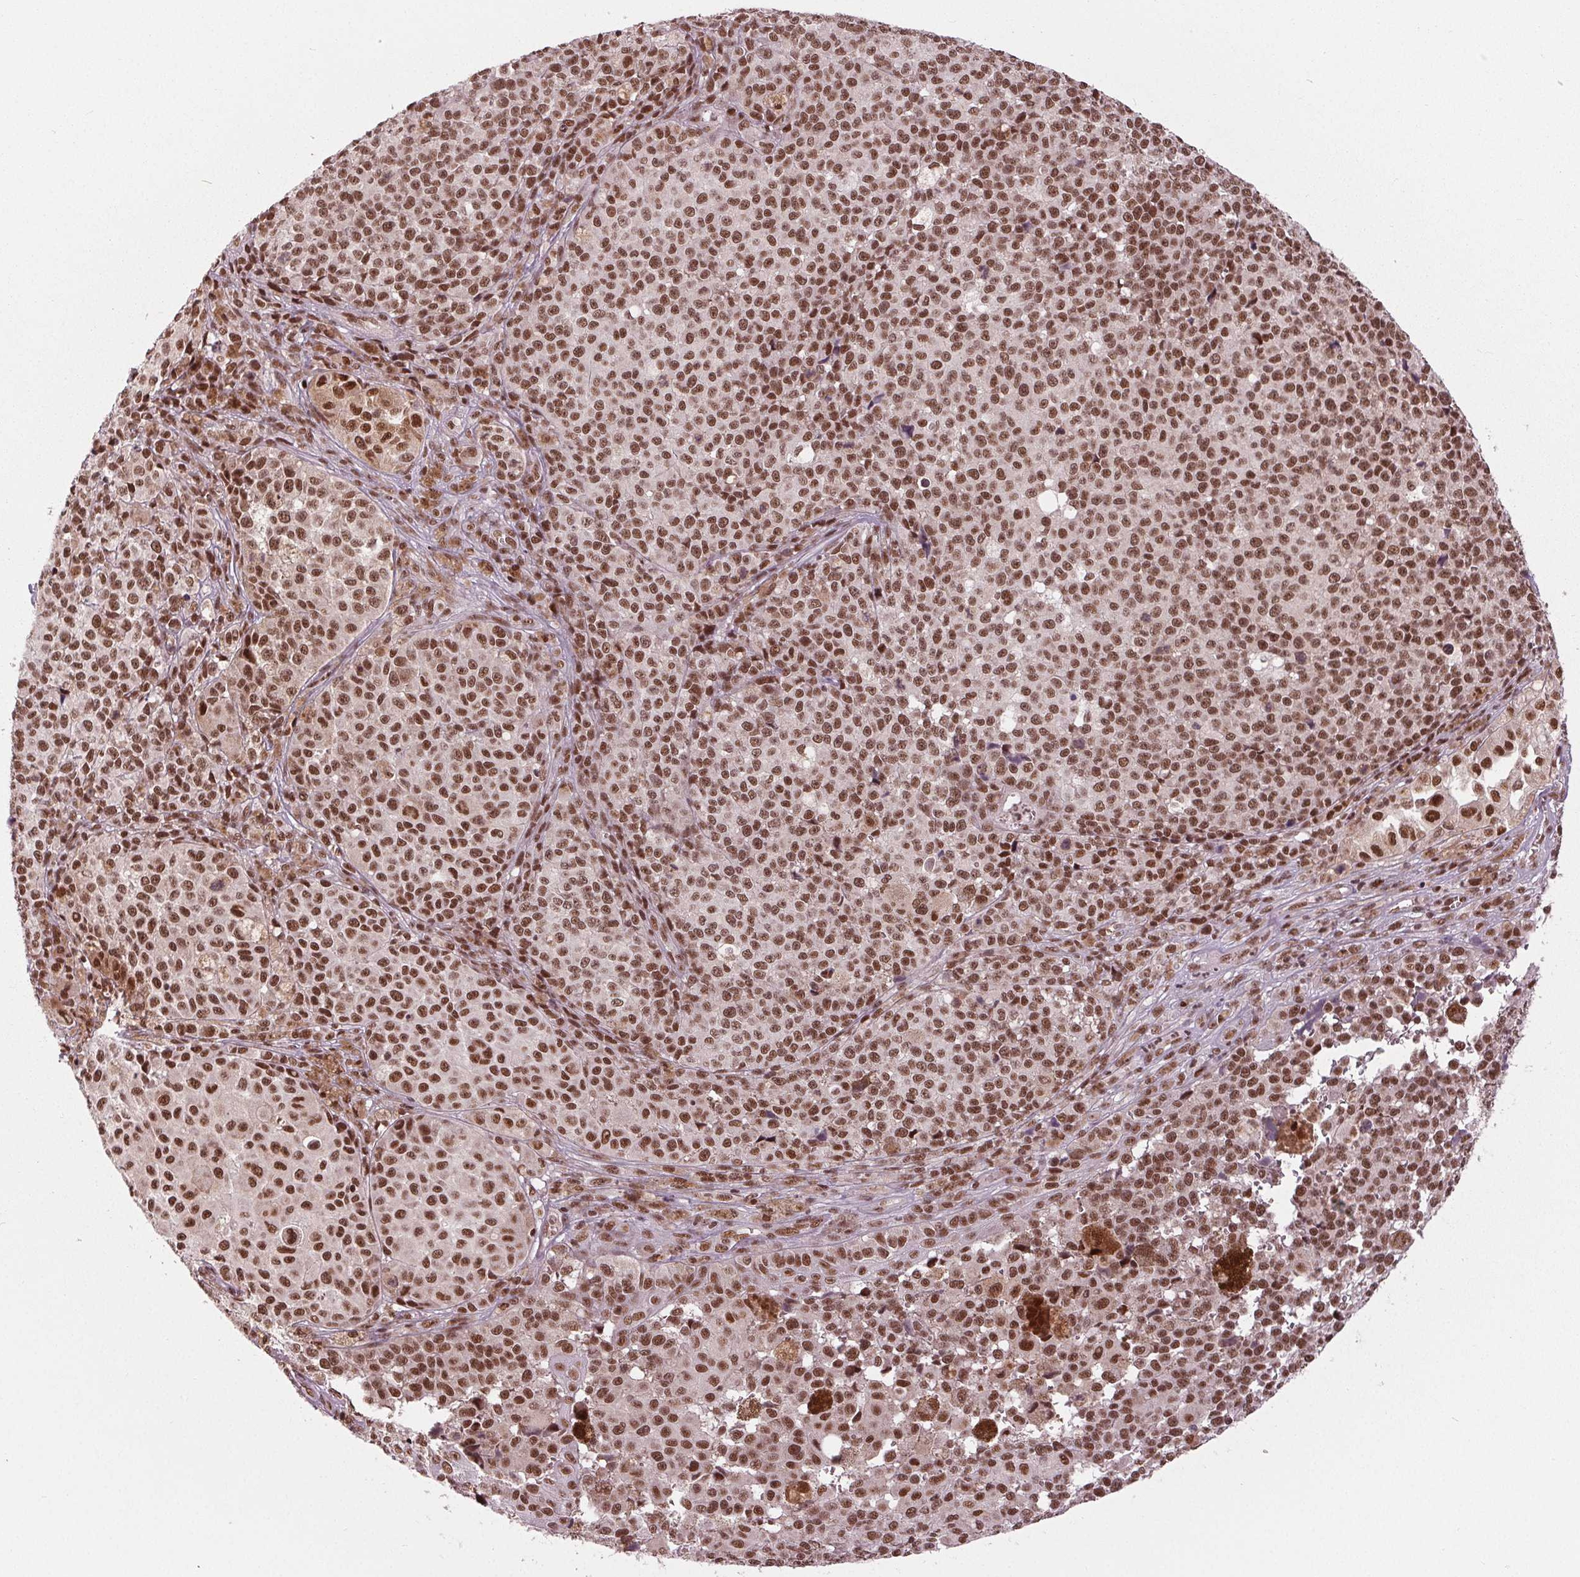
{"staining": {"intensity": "strong", "quantity": ">75%", "location": "nuclear"}, "tissue": "melanoma", "cell_type": "Tumor cells", "image_type": "cancer", "snomed": [{"axis": "morphology", "description": "Malignant melanoma, NOS"}, {"axis": "topography", "description": "Skin"}], "caption": "A high amount of strong nuclear staining is identified in approximately >75% of tumor cells in melanoma tissue. (DAB (3,3'-diaminobenzidine) IHC with brightfield microscopy, high magnification).", "gene": "LSM2", "patient": {"sex": "female", "age": 58}}